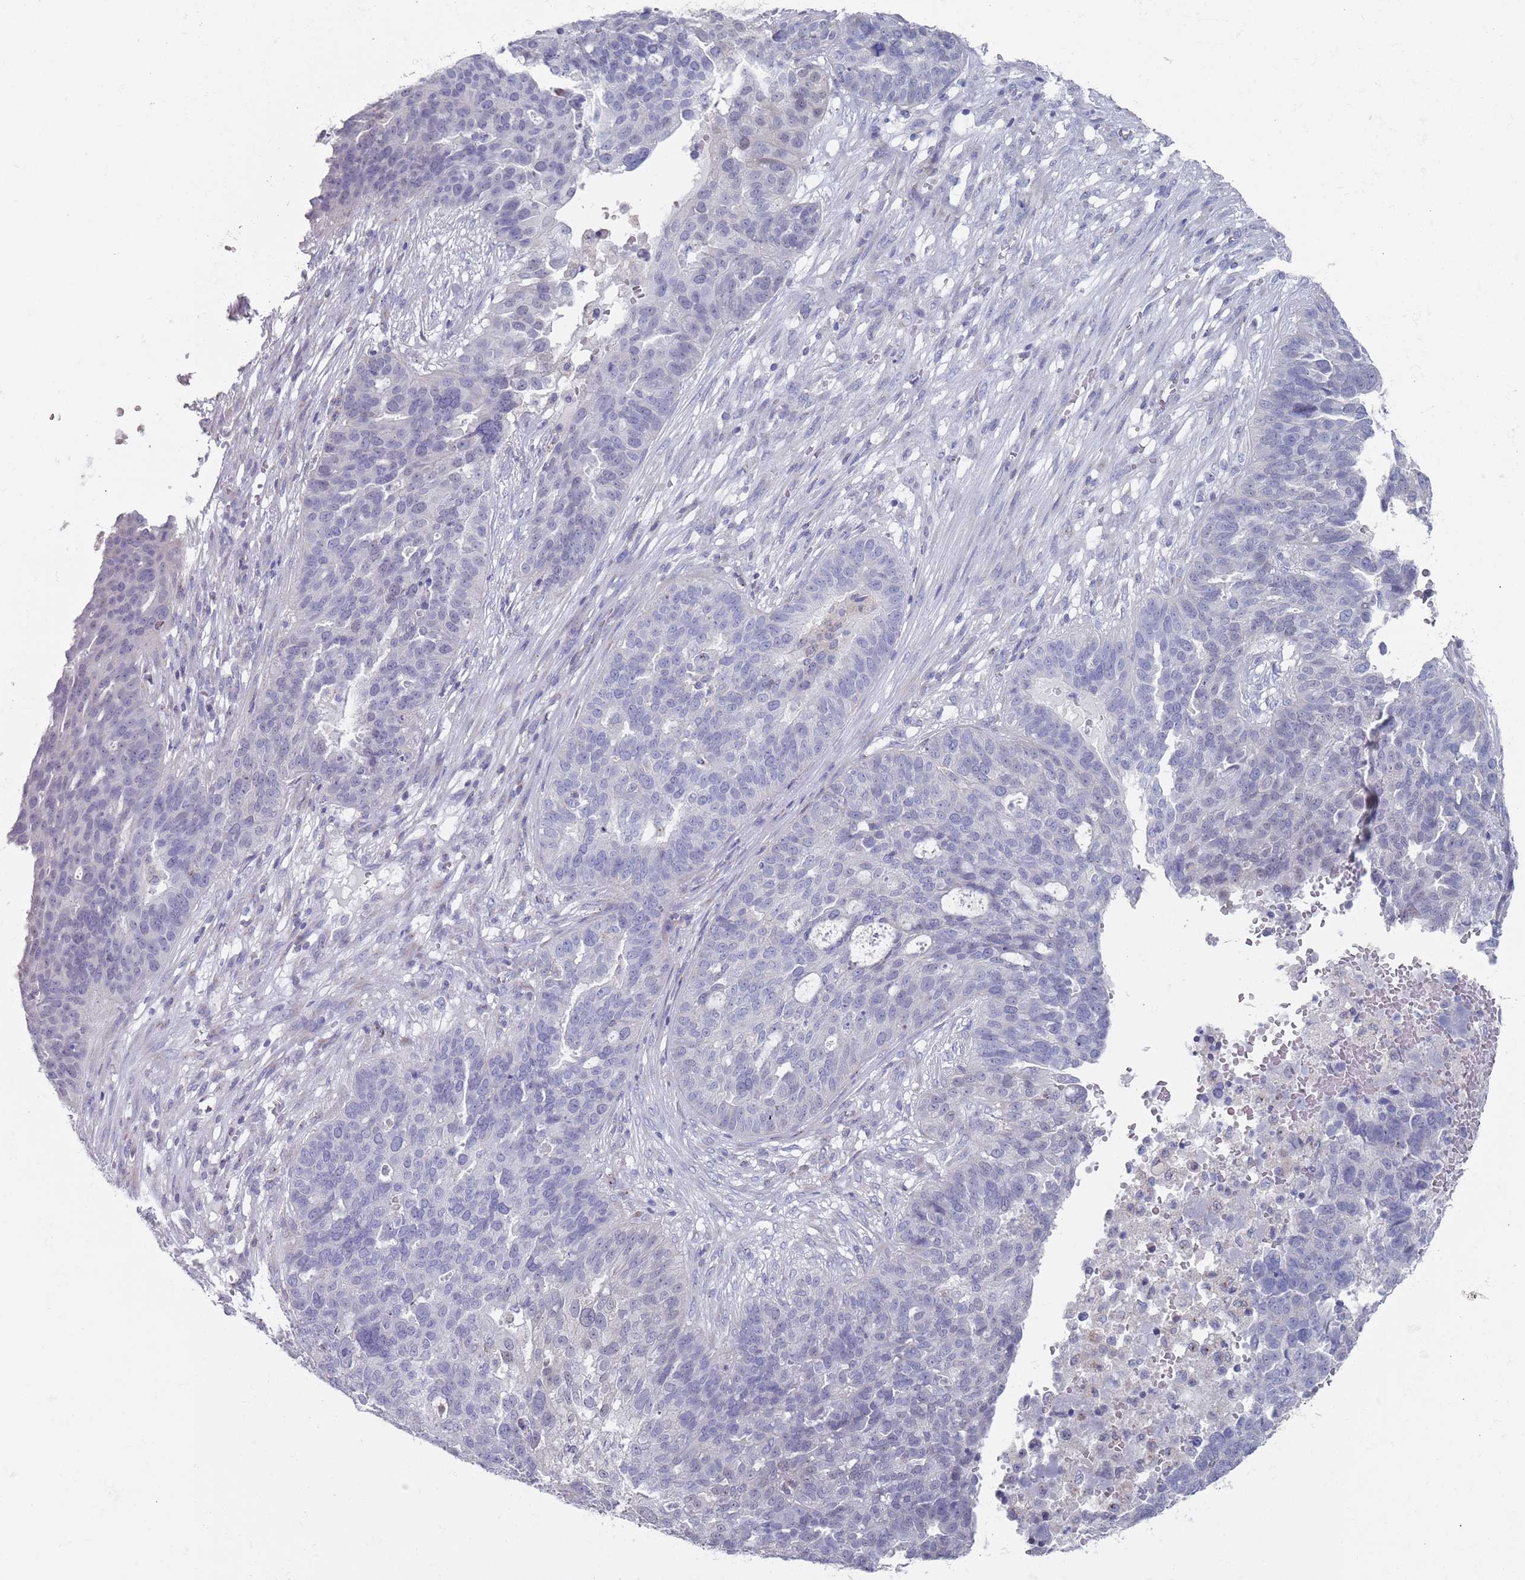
{"staining": {"intensity": "negative", "quantity": "none", "location": "none"}, "tissue": "ovarian cancer", "cell_type": "Tumor cells", "image_type": "cancer", "snomed": [{"axis": "morphology", "description": "Cystadenocarcinoma, serous, NOS"}, {"axis": "topography", "description": "Ovary"}], "caption": "The IHC micrograph has no significant positivity in tumor cells of ovarian cancer tissue. (Immunohistochemistry, brightfield microscopy, high magnification).", "gene": "MAT1A", "patient": {"sex": "female", "age": 59}}